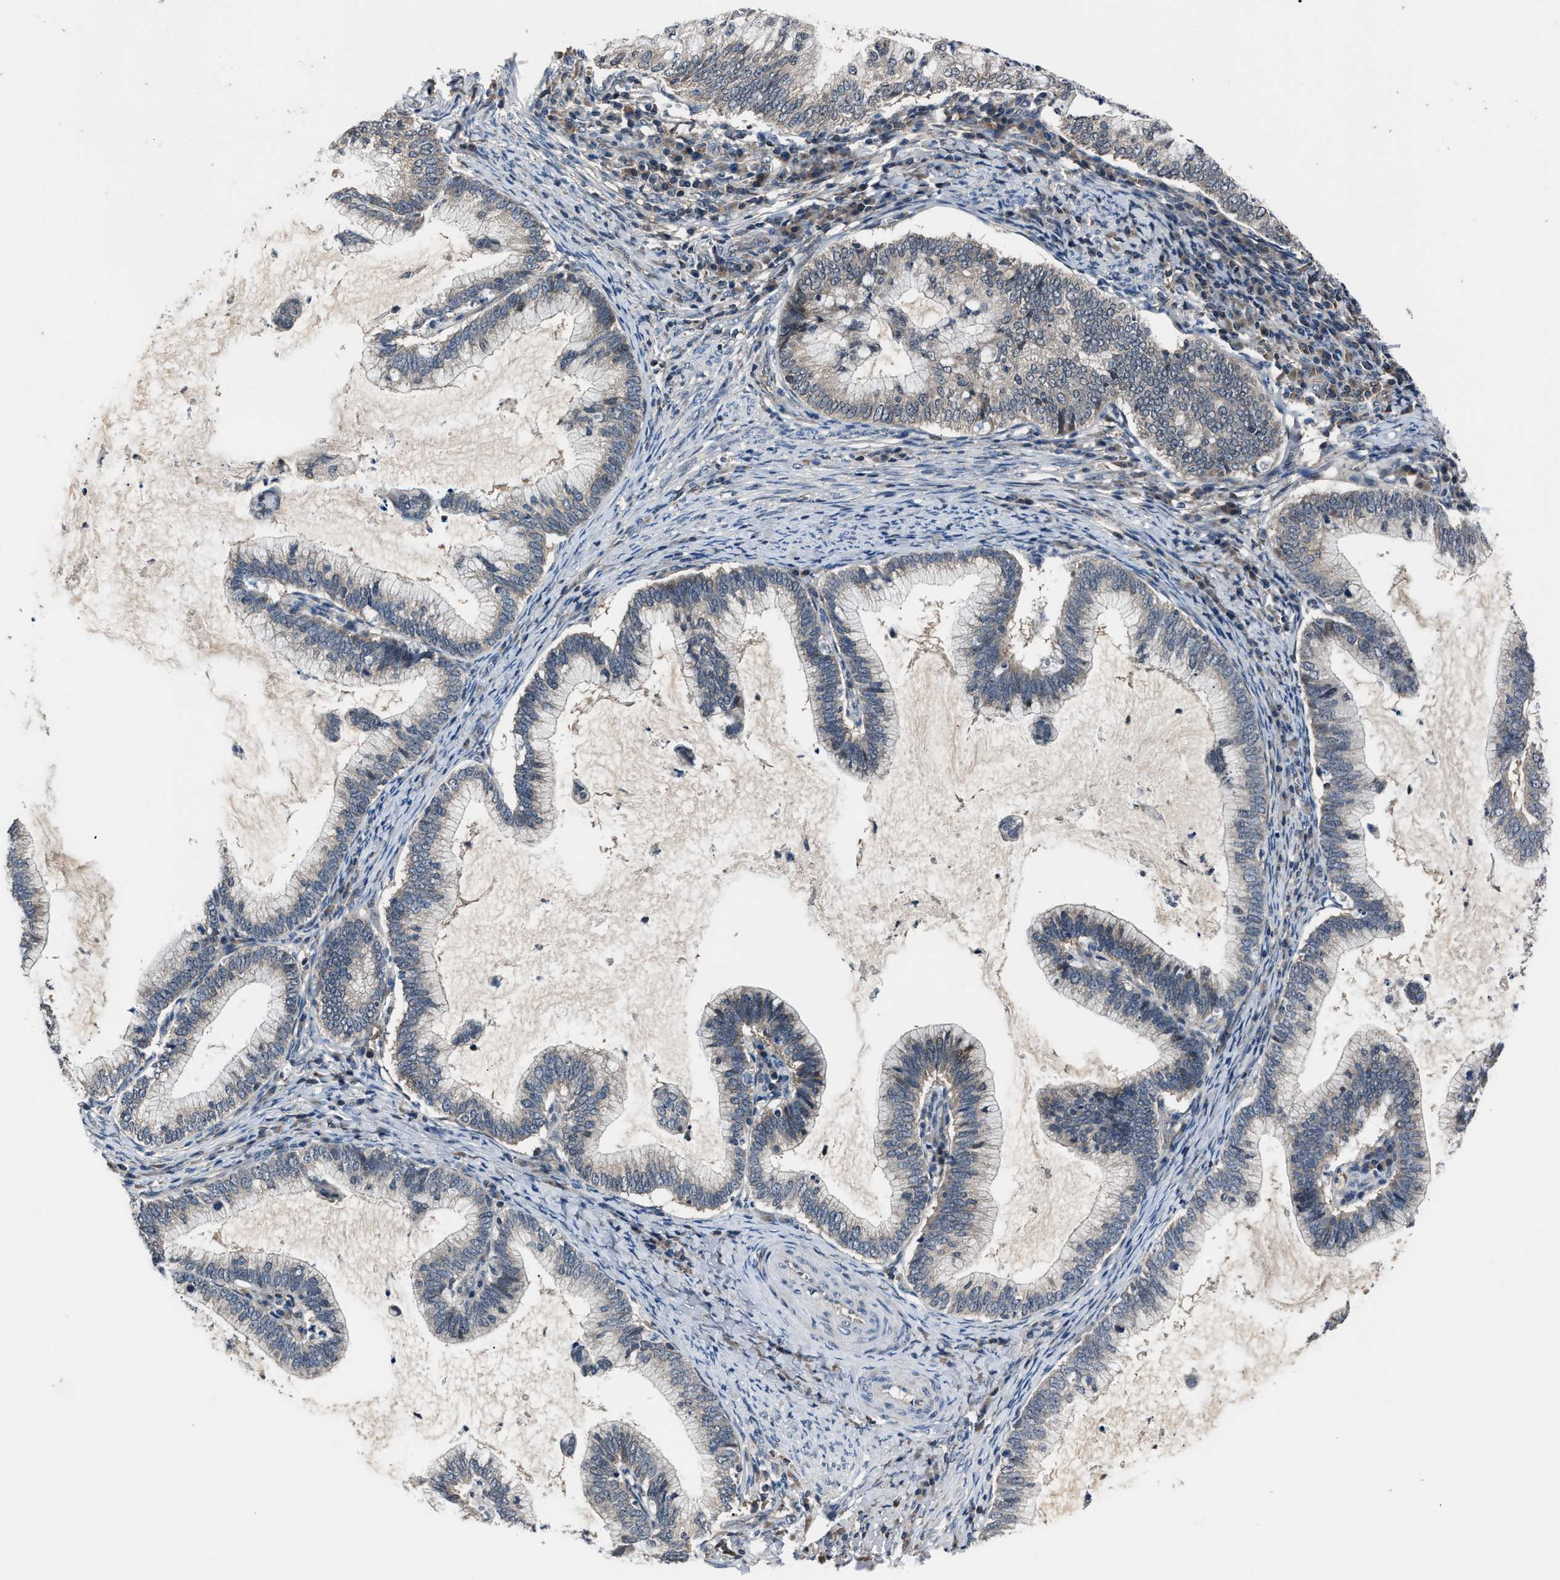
{"staining": {"intensity": "weak", "quantity": "<25%", "location": "cytoplasmic/membranous"}, "tissue": "cervical cancer", "cell_type": "Tumor cells", "image_type": "cancer", "snomed": [{"axis": "morphology", "description": "Adenocarcinoma, NOS"}, {"axis": "topography", "description": "Cervix"}], "caption": "Human cervical cancer (adenocarcinoma) stained for a protein using immunohistochemistry displays no positivity in tumor cells.", "gene": "TNRC18", "patient": {"sex": "female", "age": 36}}